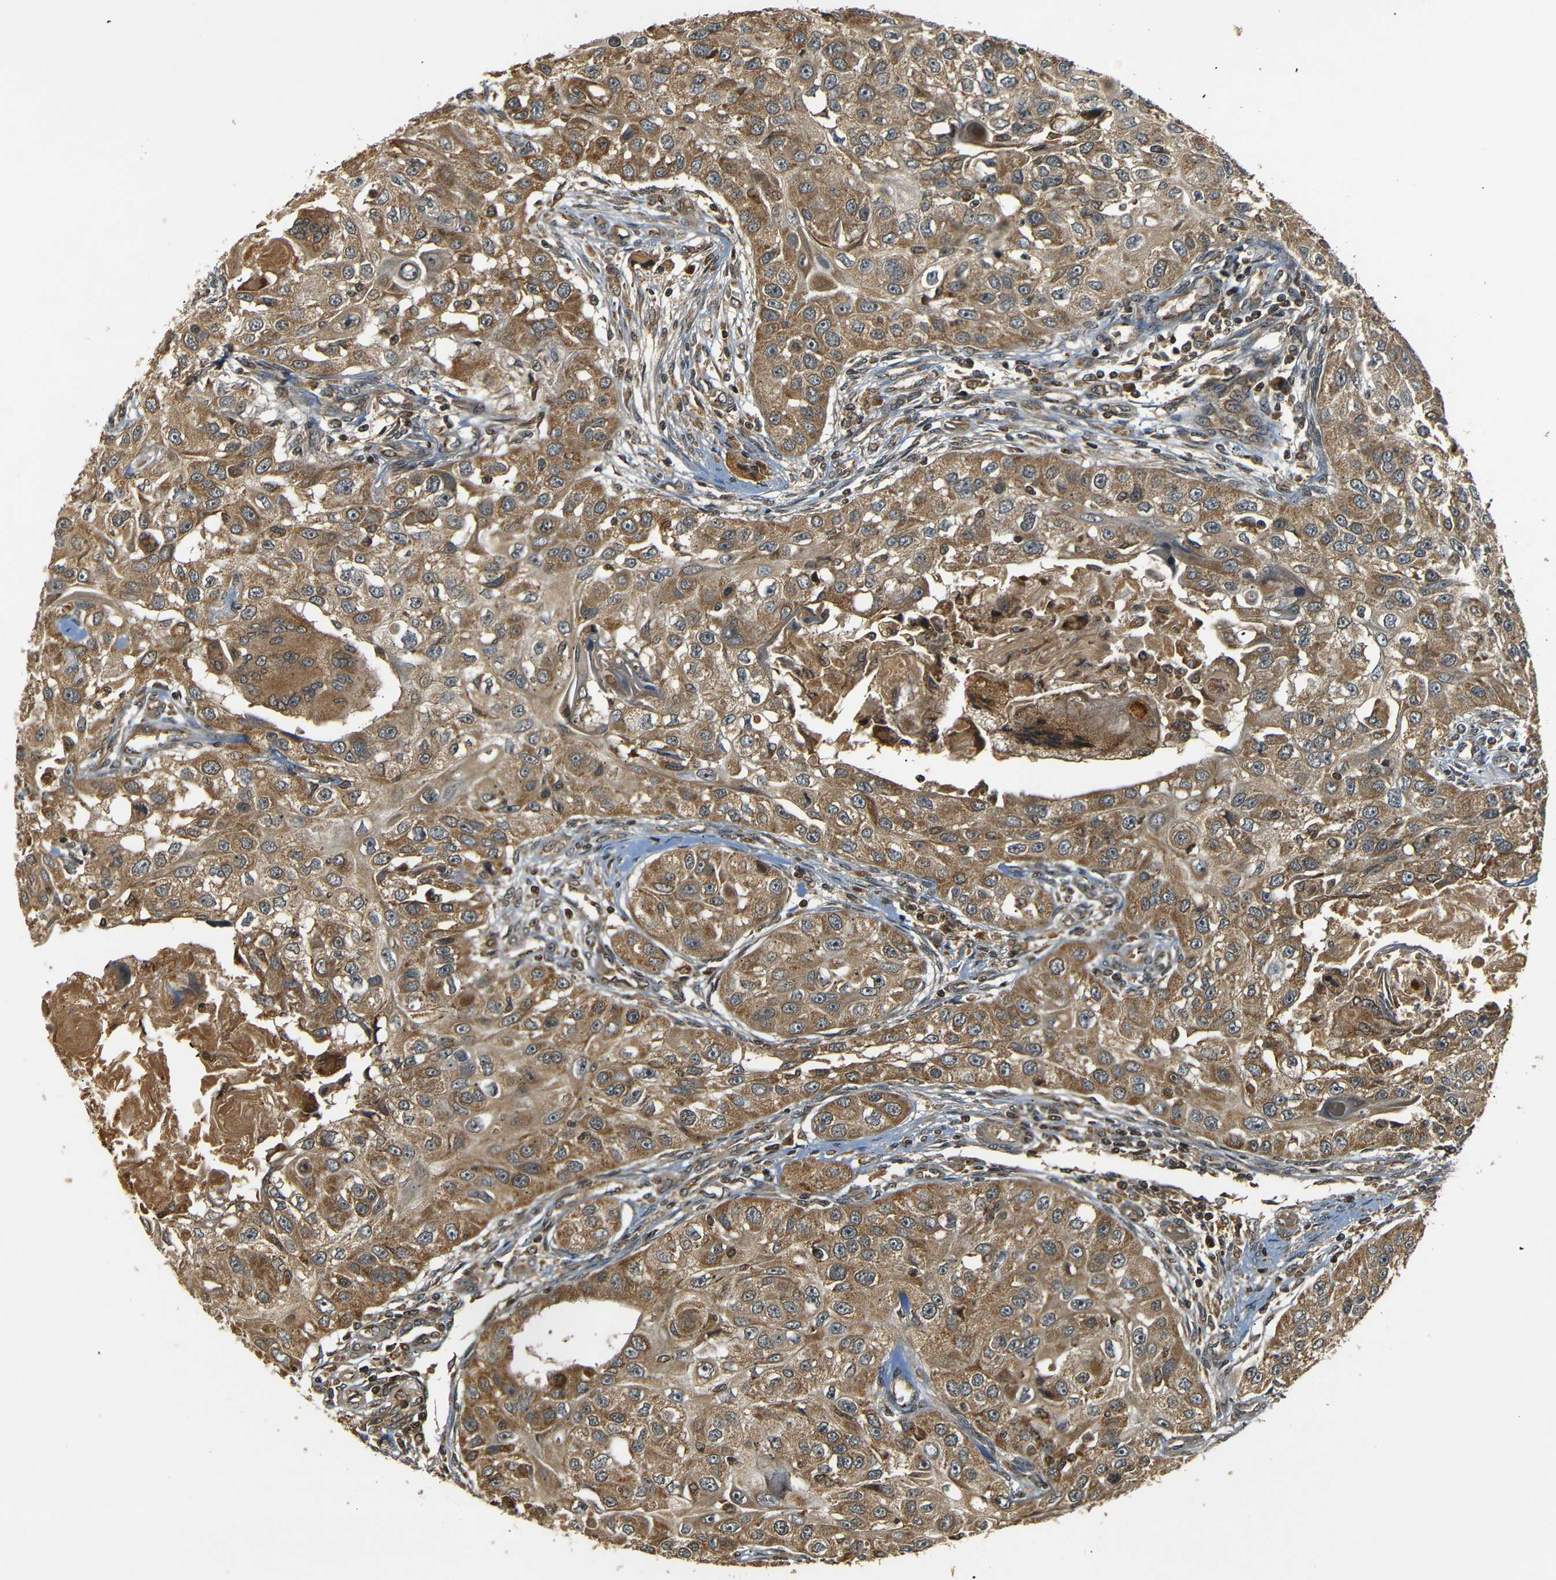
{"staining": {"intensity": "moderate", "quantity": ">75%", "location": "cytoplasmic/membranous"}, "tissue": "head and neck cancer", "cell_type": "Tumor cells", "image_type": "cancer", "snomed": [{"axis": "morphology", "description": "Normal tissue, NOS"}, {"axis": "morphology", "description": "Squamous cell carcinoma, NOS"}, {"axis": "topography", "description": "Skeletal muscle"}, {"axis": "topography", "description": "Head-Neck"}], "caption": "IHC (DAB) staining of human head and neck cancer (squamous cell carcinoma) exhibits moderate cytoplasmic/membranous protein expression in about >75% of tumor cells. The staining was performed using DAB (3,3'-diaminobenzidine) to visualize the protein expression in brown, while the nuclei were stained in blue with hematoxylin (Magnification: 20x).", "gene": "TANK", "patient": {"sex": "male", "age": 51}}